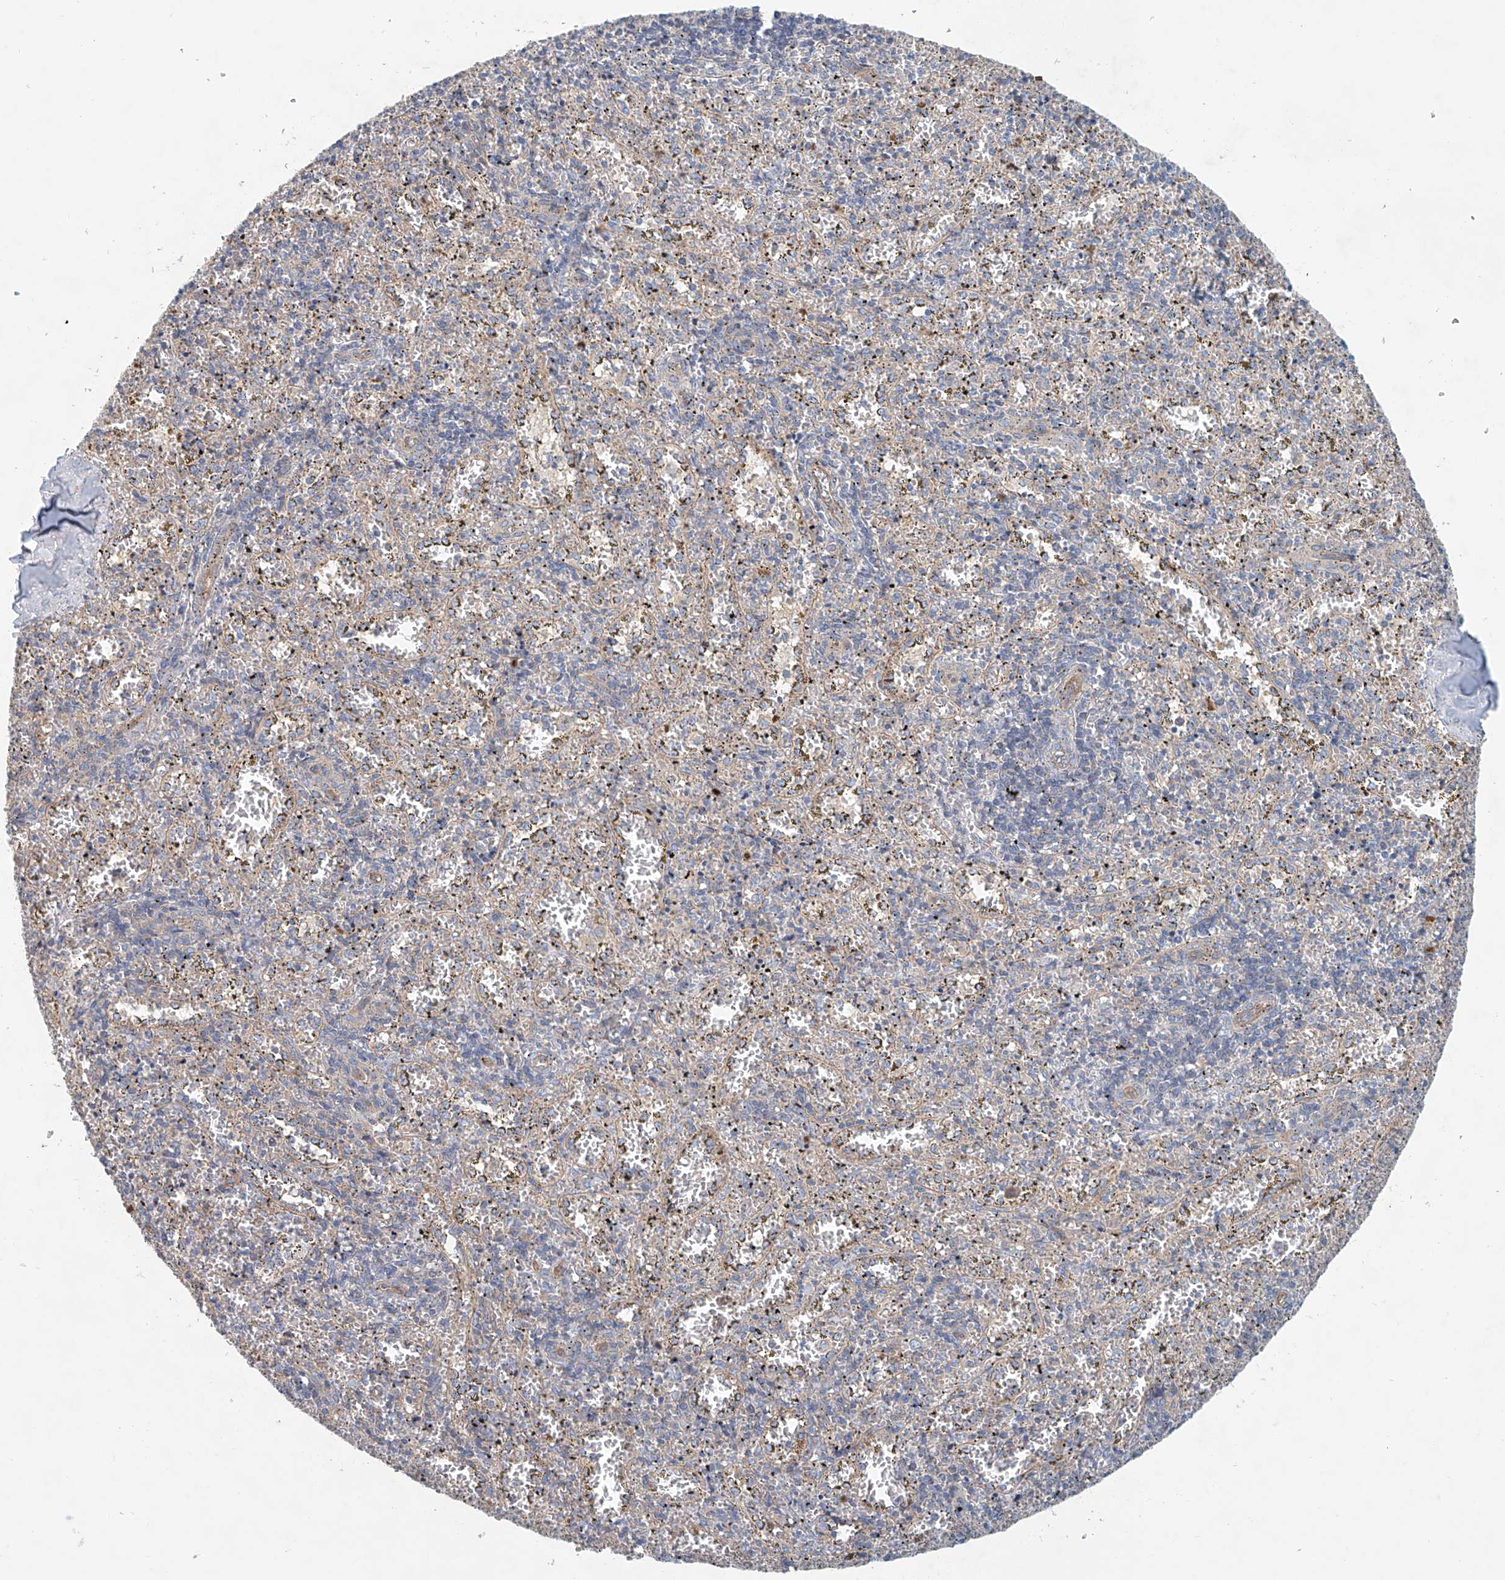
{"staining": {"intensity": "negative", "quantity": "none", "location": "none"}, "tissue": "spleen", "cell_type": "Cells in red pulp", "image_type": "normal", "snomed": [{"axis": "morphology", "description": "Normal tissue, NOS"}, {"axis": "topography", "description": "Spleen"}], "caption": "Unremarkable spleen was stained to show a protein in brown. There is no significant positivity in cells in red pulp. (IHC, brightfield microscopy, high magnification).", "gene": "FRYL", "patient": {"sex": "male", "age": 11}}